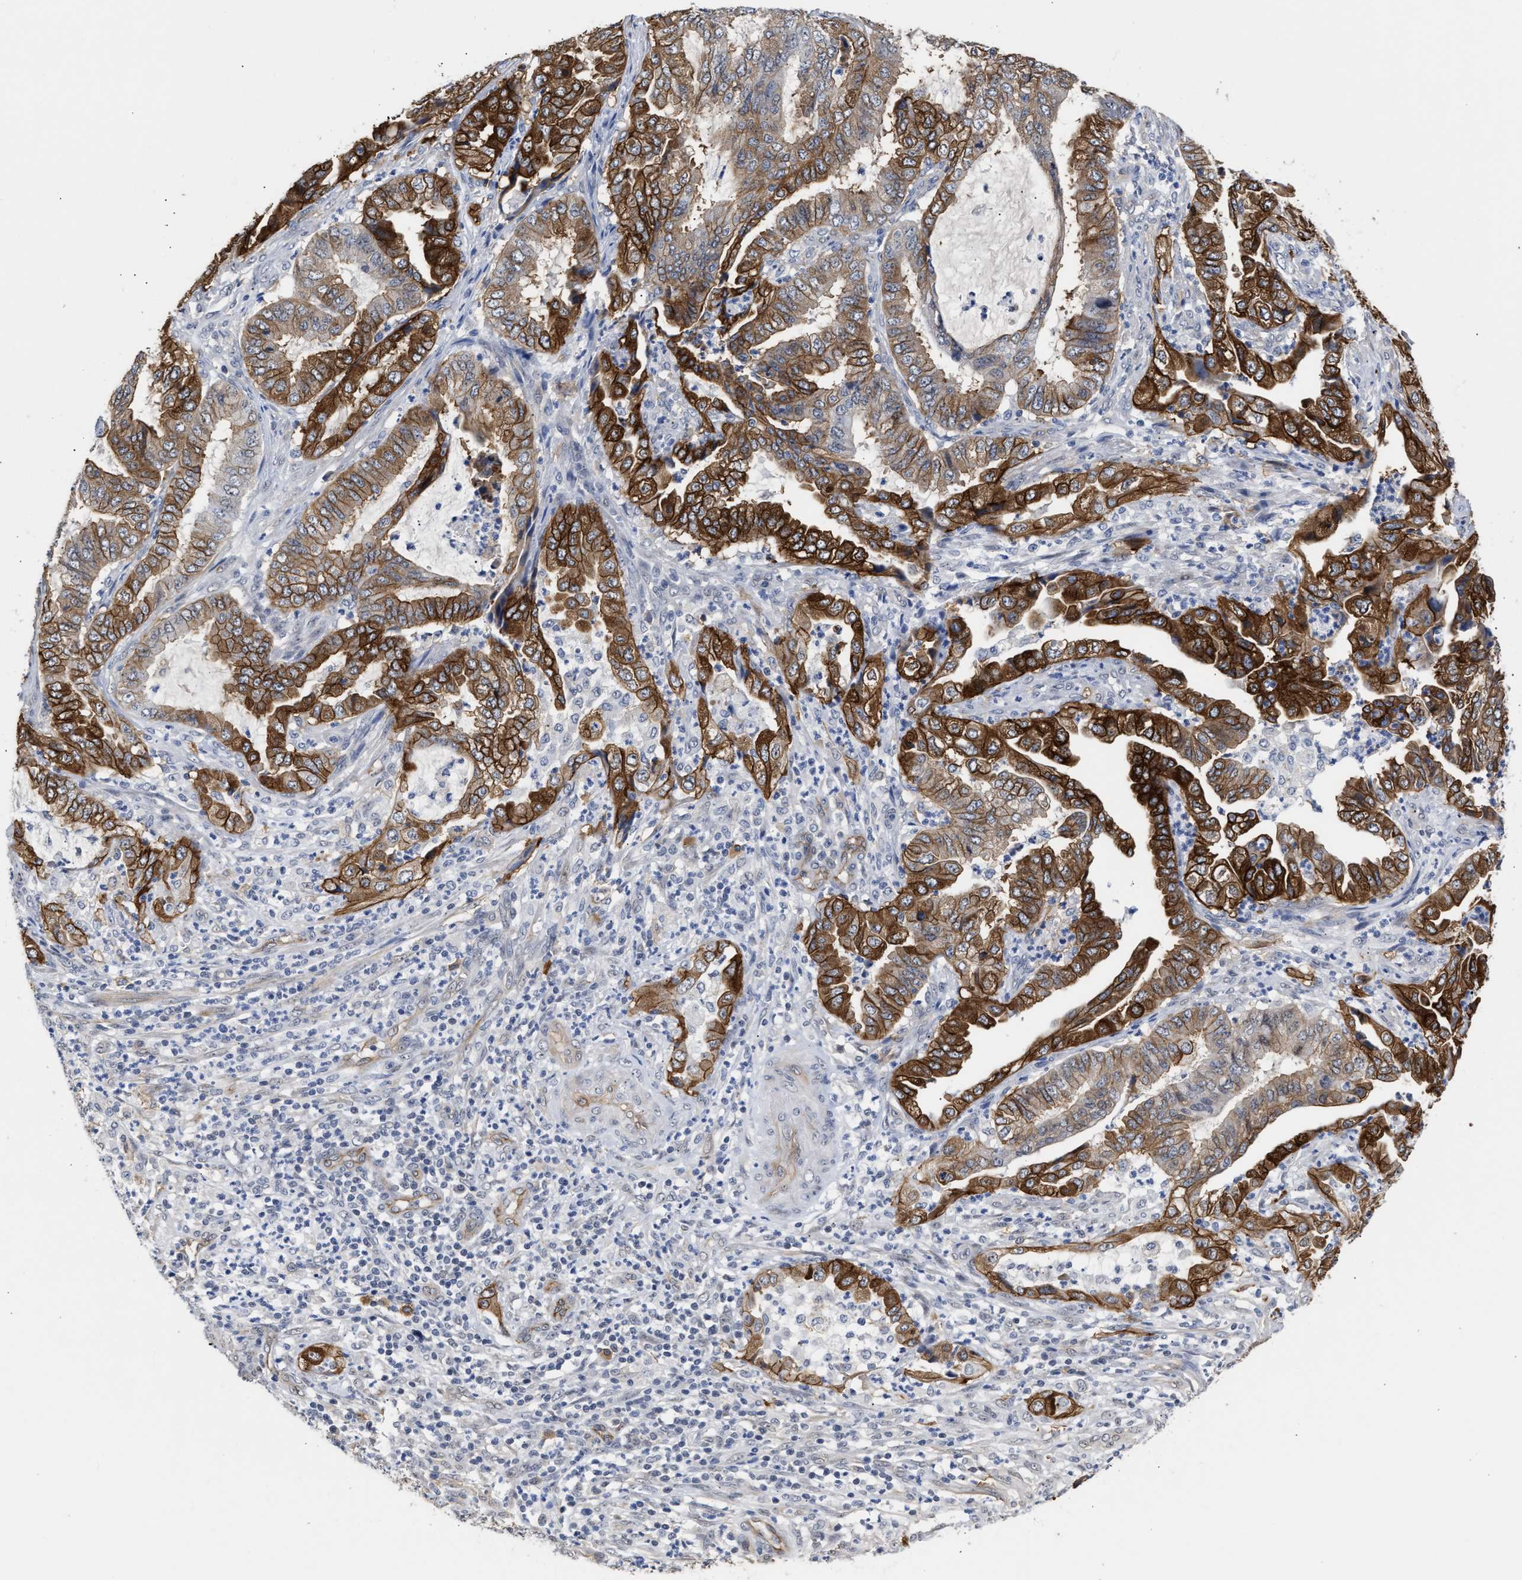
{"staining": {"intensity": "strong", "quantity": ">75%", "location": "cytoplasmic/membranous"}, "tissue": "endometrial cancer", "cell_type": "Tumor cells", "image_type": "cancer", "snomed": [{"axis": "morphology", "description": "Adenocarcinoma, NOS"}, {"axis": "topography", "description": "Endometrium"}], "caption": "Immunohistochemistry staining of endometrial cancer, which exhibits high levels of strong cytoplasmic/membranous positivity in about >75% of tumor cells indicating strong cytoplasmic/membranous protein staining. The staining was performed using DAB (3,3'-diaminobenzidine) (brown) for protein detection and nuclei were counterstained in hematoxylin (blue).", "gene": "AHNAK2", "patient": {"sex": "female", "age": 51}}